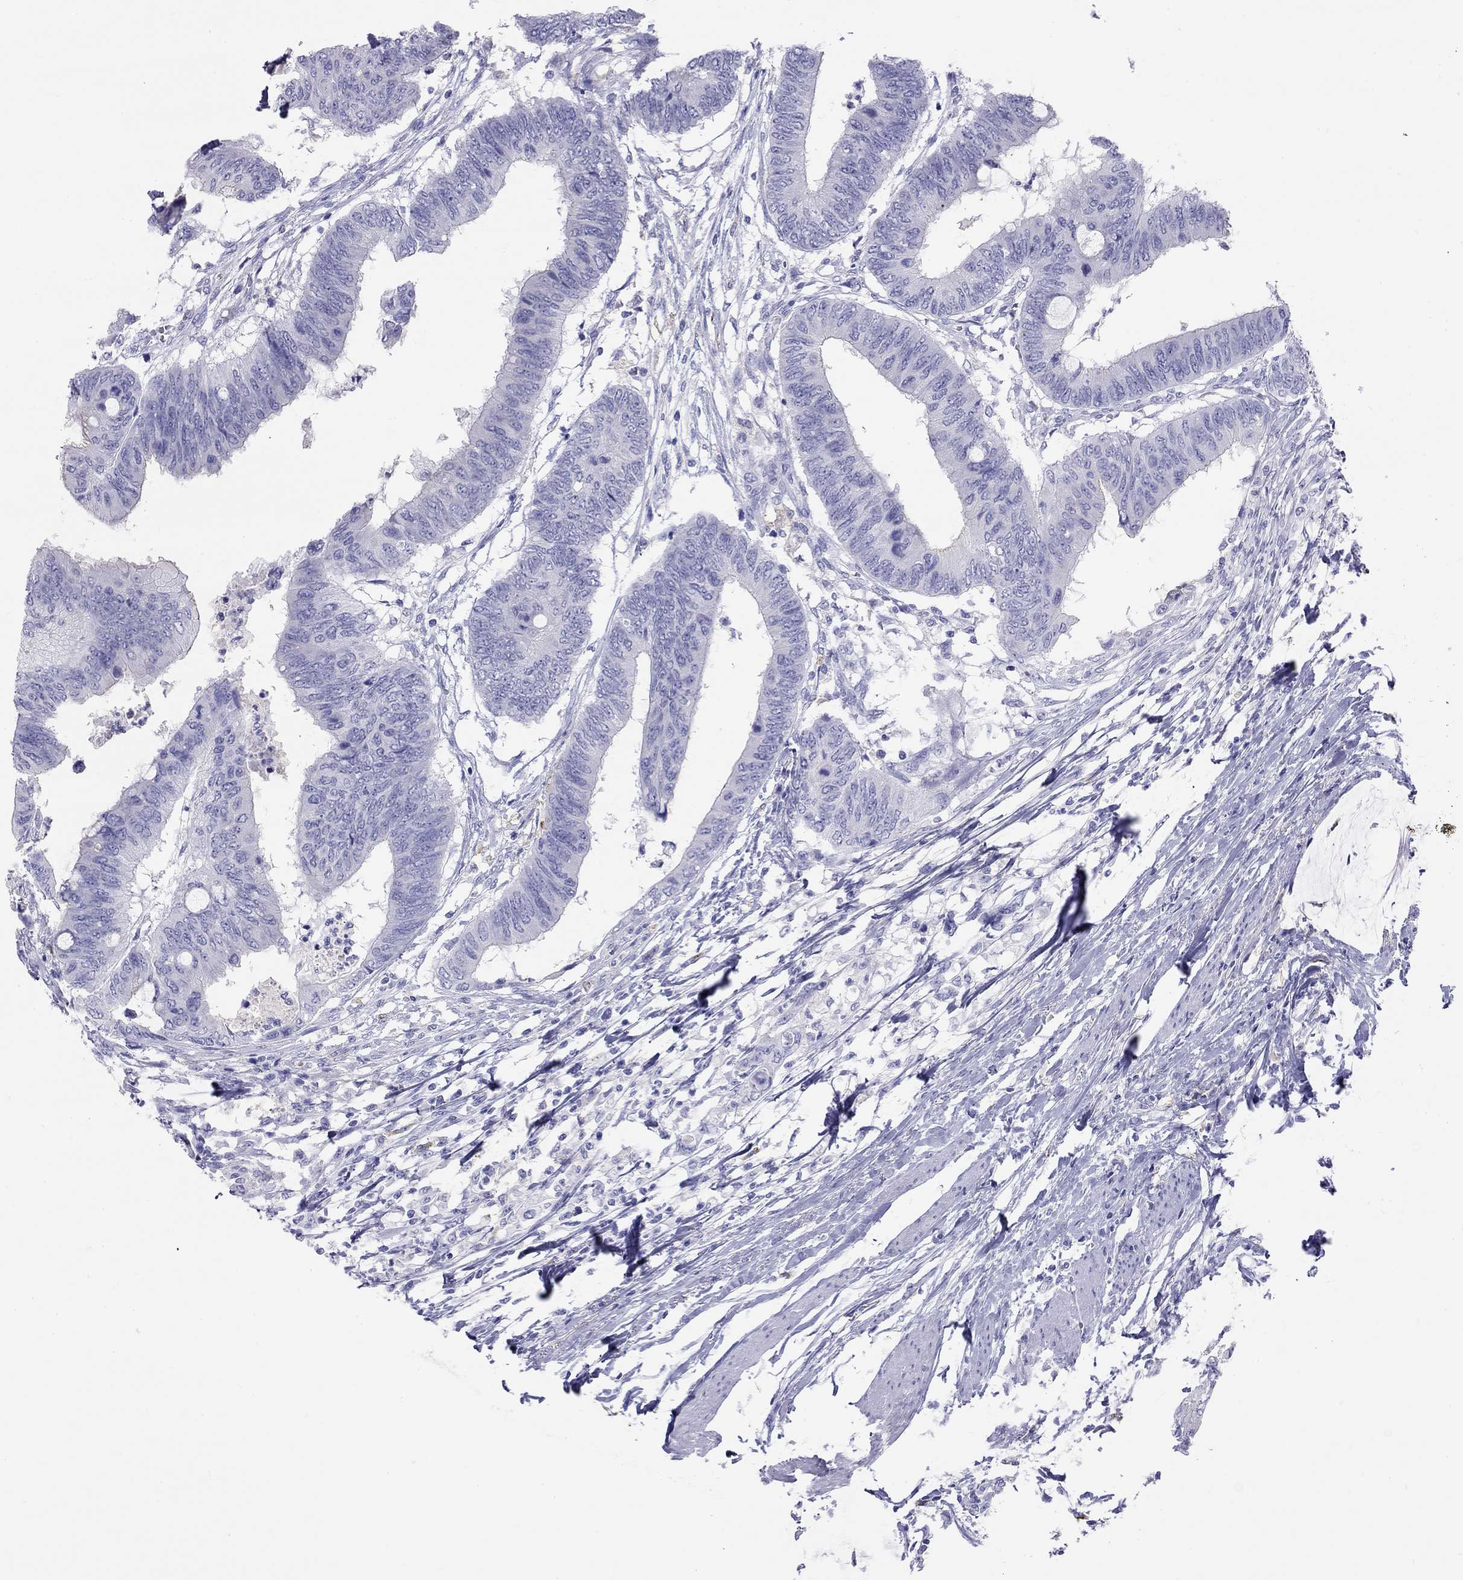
{"staining": {"intensity": "negative", "quantity": "none", "location": "none"}, "tissue": "colorectal cancer", "cell_type": "Tumor cells", "image_type": "cancer", "snomed": [{"axis": "morphology", "description": "Normal tissue, NOS"}, {"axis": "morphology", "description": "Adenocarcinoma, NOS"}, {"axis": "topography", "description": "Rectum"}, {"axis": "topography", "description": "Peripheral nerve tissue"}], "caption": "A high-resolution image shows immunohistochemistry staining of colorectal cancer, which shows no significant expression in tumor cells. (Immunohistochemistry (ihc), brightfield microscopy, high magnification).", "gene": "HLA-DQB2", "patient": {"sex": "male", "age": 92}}